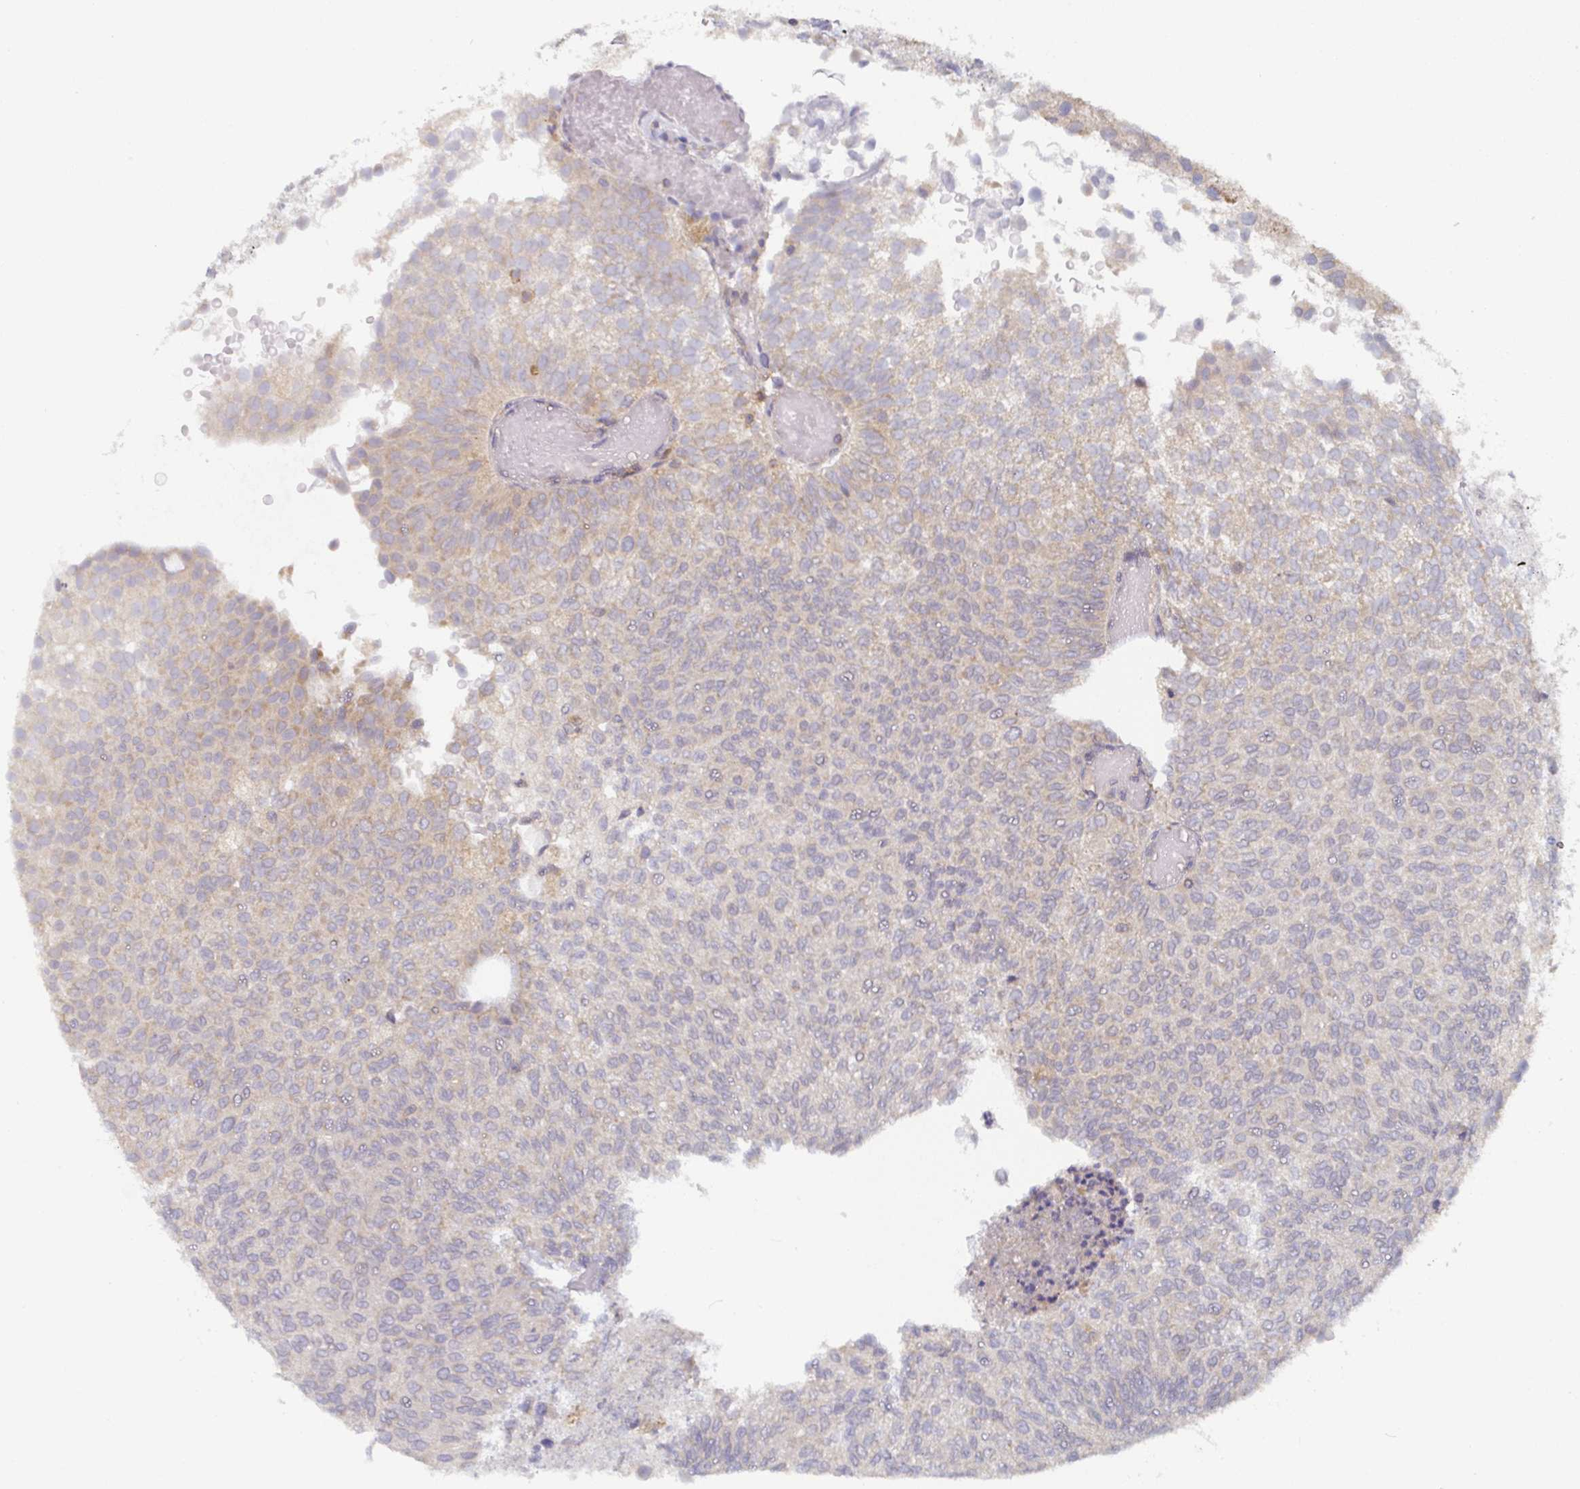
{"staining": {"intensity": "negative", "quantity": "none", "location": "none"}, "tissue": "urothelial cancer", "cell_type": "Tumor cells", "image_type": "cancer", "snomed": [{"axis": "morphology", "description": "Urothelial carcinoma, Low grade"}, {"axis": "topography", "description": "Urinary bladder"}], "caption": "Urothelial cancer was stained to show a protein in brown. There is no significant expression in tumor cells.", "gene": "CDH18", "patient": {"sex": "male", "age": 78}}